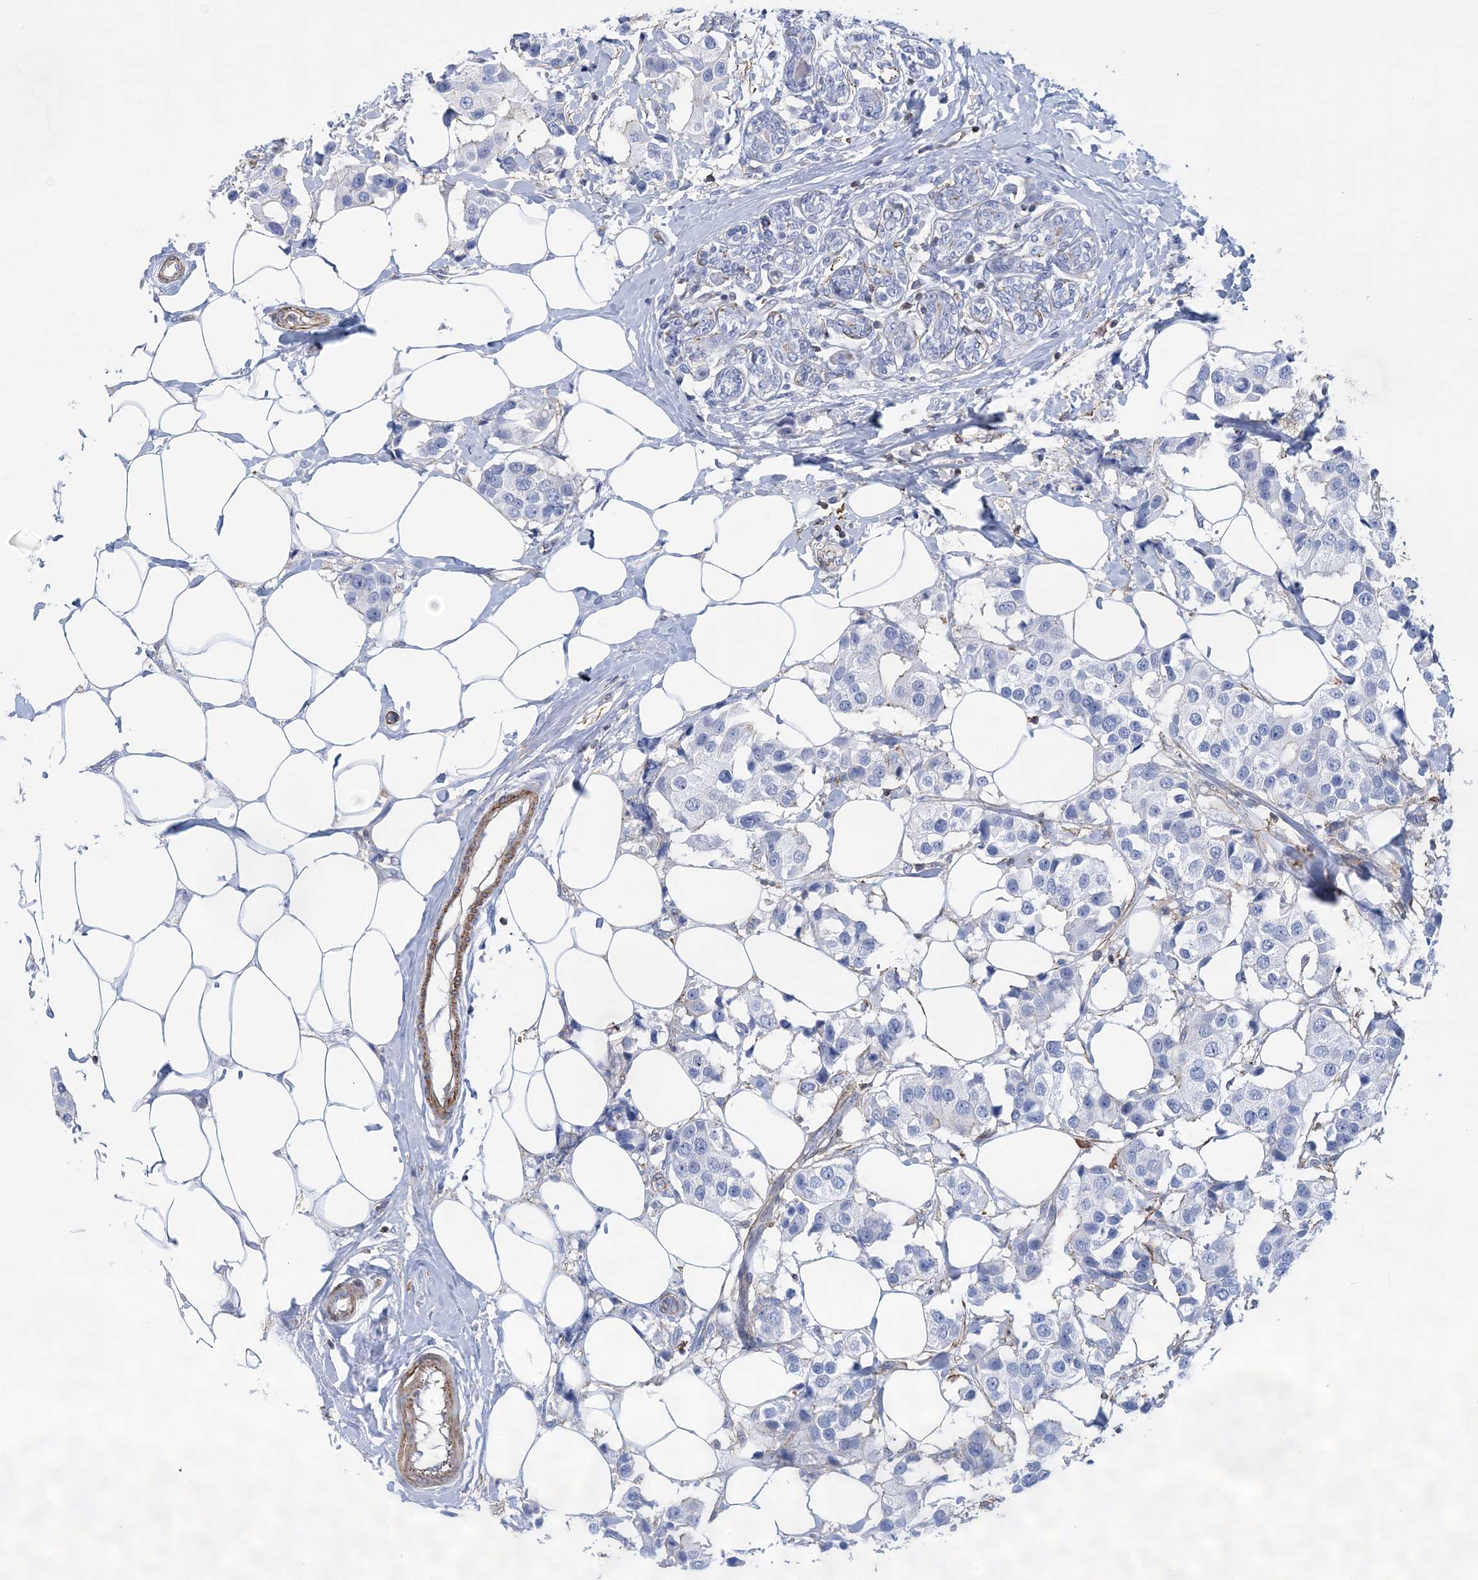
{"staining": {"intensity": "negative", "quantity": "none", "location": "none"}, "tissue": "breast cancer", "cell_type": "Tumor cells", "image_type": "cancer", "snomed": [{"axis": "morphology", "description": "Normal tissue, NOS"}, {"axis": "morphology", "description": "Duct carcinoma"}, {"axis": "topography", "description": "Breast"}], "caption": "Tumor cells are negative for brown protein staining in breast infiltrating ductal carcinoma.", "gene": "C11orf21", "patient": {"sex": "female", "age": 39}}